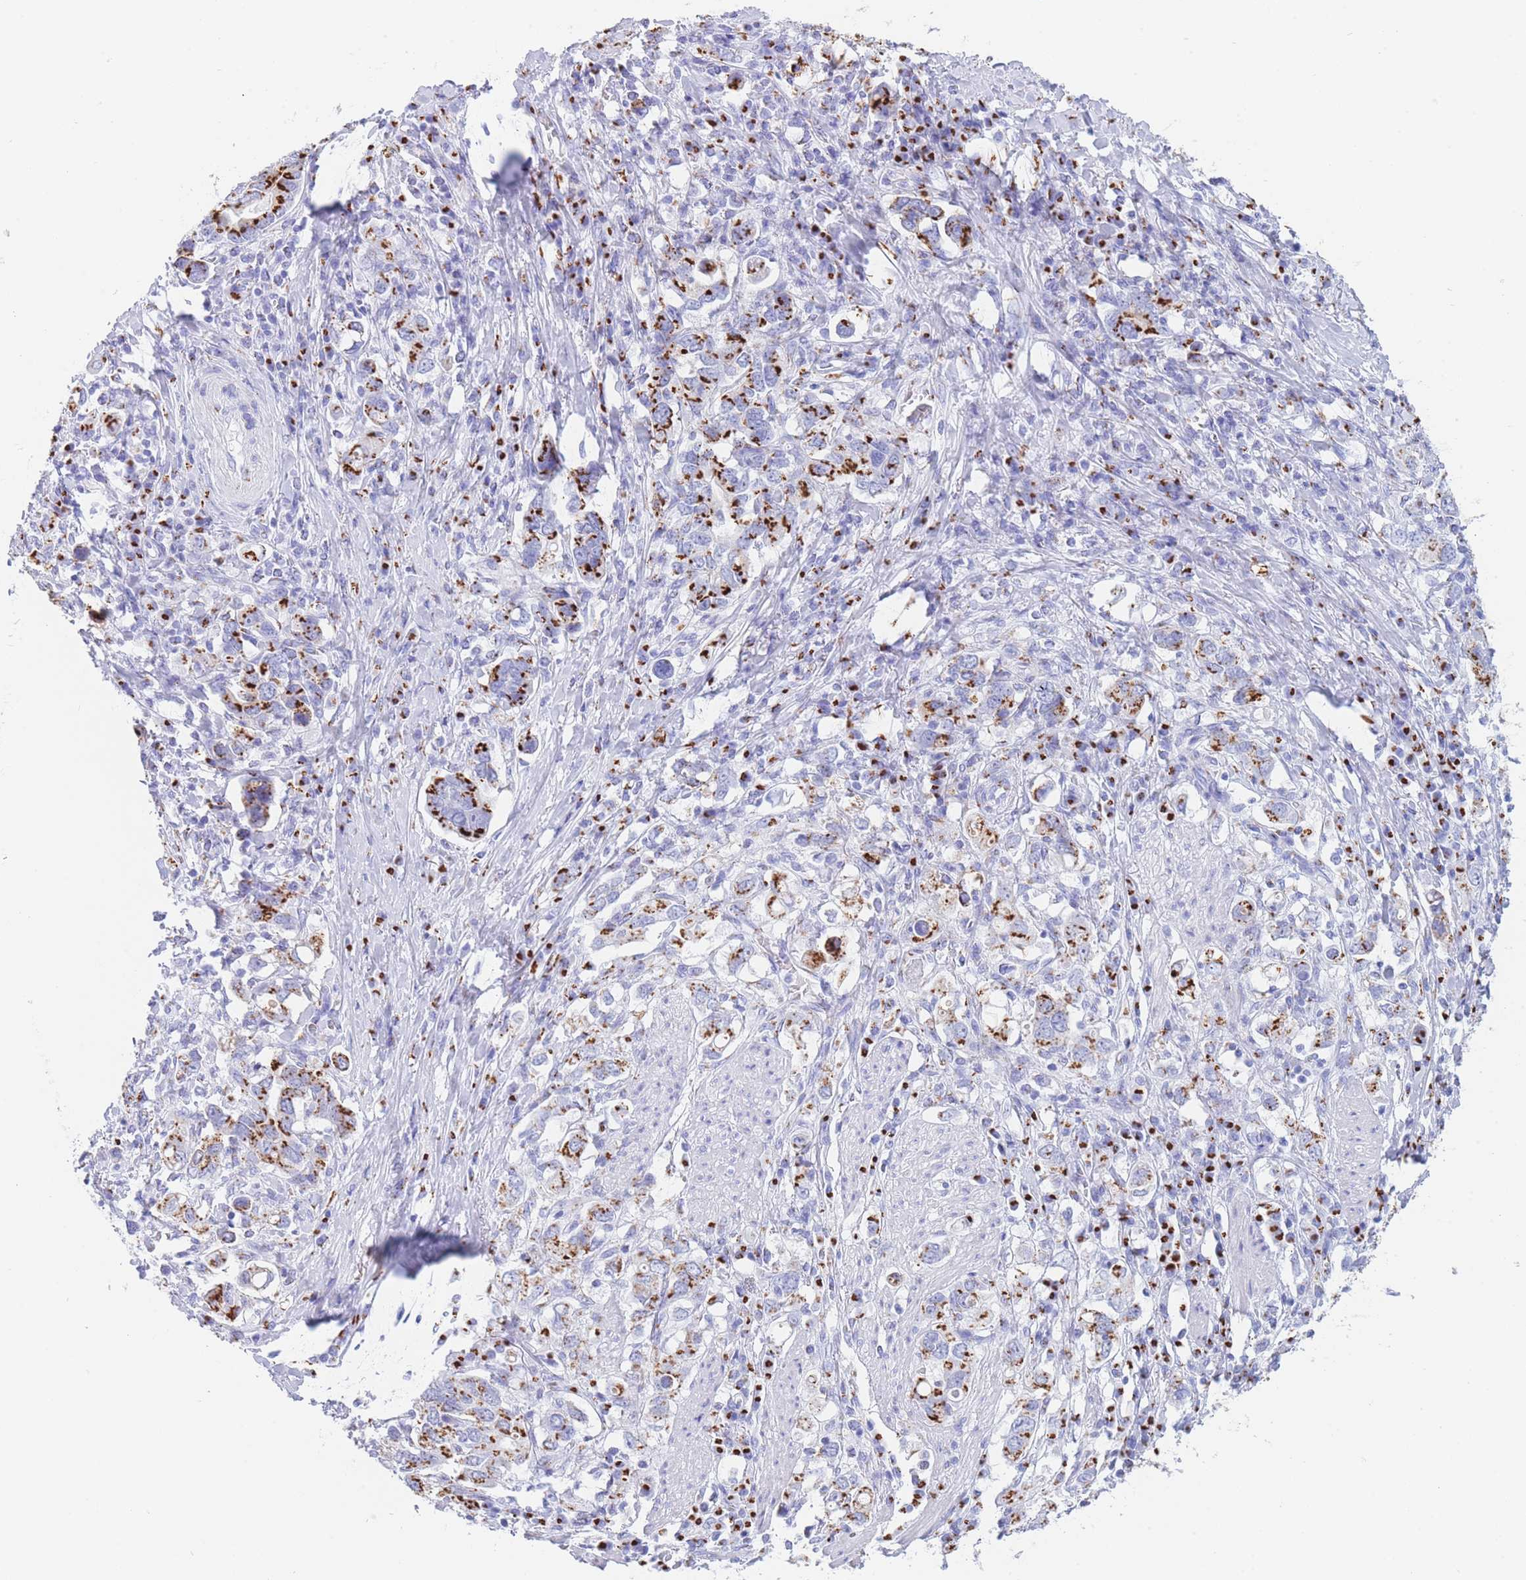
{"staining": {"intensity": "strong", "quantity": ">75%", "location": "cytoplasmic/membranous"}, "tissue": "stomach cancer", "cell_type": "Tumor cells", "image_type": "cancer", "snomed": [{"axis": "morphology", "description": "Adenocarcinoma, NOS"}, {"axis": "topography", "description": "Stomach, upper"}, {"axis": "topography", "description": "Stomach"}], "caption": "Immunohistochemistry histopathology image of adenocarcinoma (stomach) stained for a protein (brown), which demonstrates high levels of strong cytoplasmic/membranous staining in approximately >75% of tumor cells.", "gene": "FAM3C", "patient": {"sex": "male", "age": 62}}